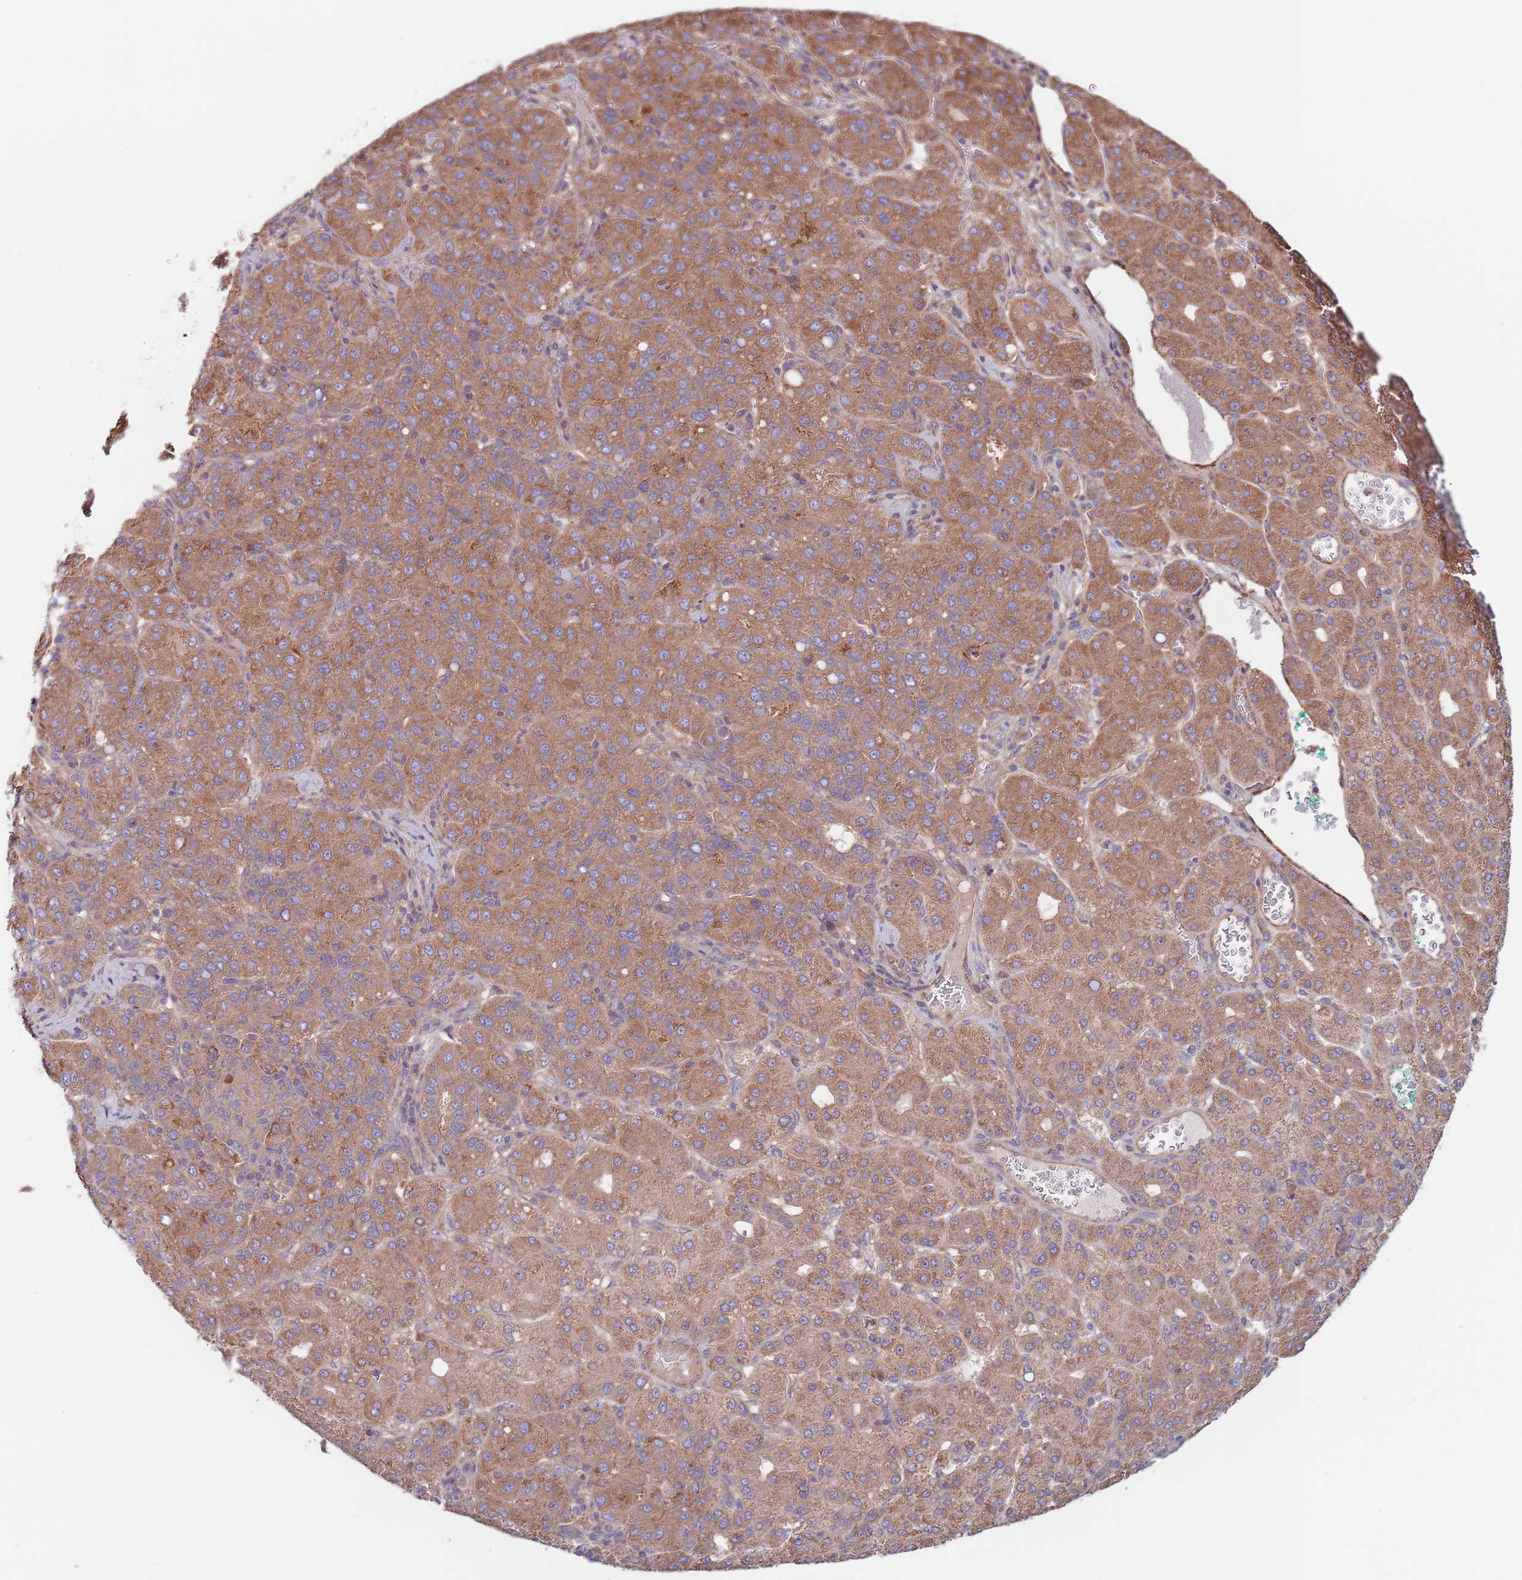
{"staining": {"intensity": "moderate", "quantity": ">75%", "location": "cytoplasmic/membranous"}, "tissue": "liver cancer", "cell_type": "Tumor cells", "image_type": "cancer", "snomed": [{"axis": "morphology", "description": "Carcinoma, Hepatocellular, NOS"}, {"axis": "topography", "description": "Liver"}], "caption": "Human liver cancer (hepatocellular carcinoma) stained with a brown dye shows moderate cytoplasmic/membranous positive positivity in approximately >75% of tumor cells.", "gene": "EIF3F", "patient": {"sex": "male", "age": 65}}